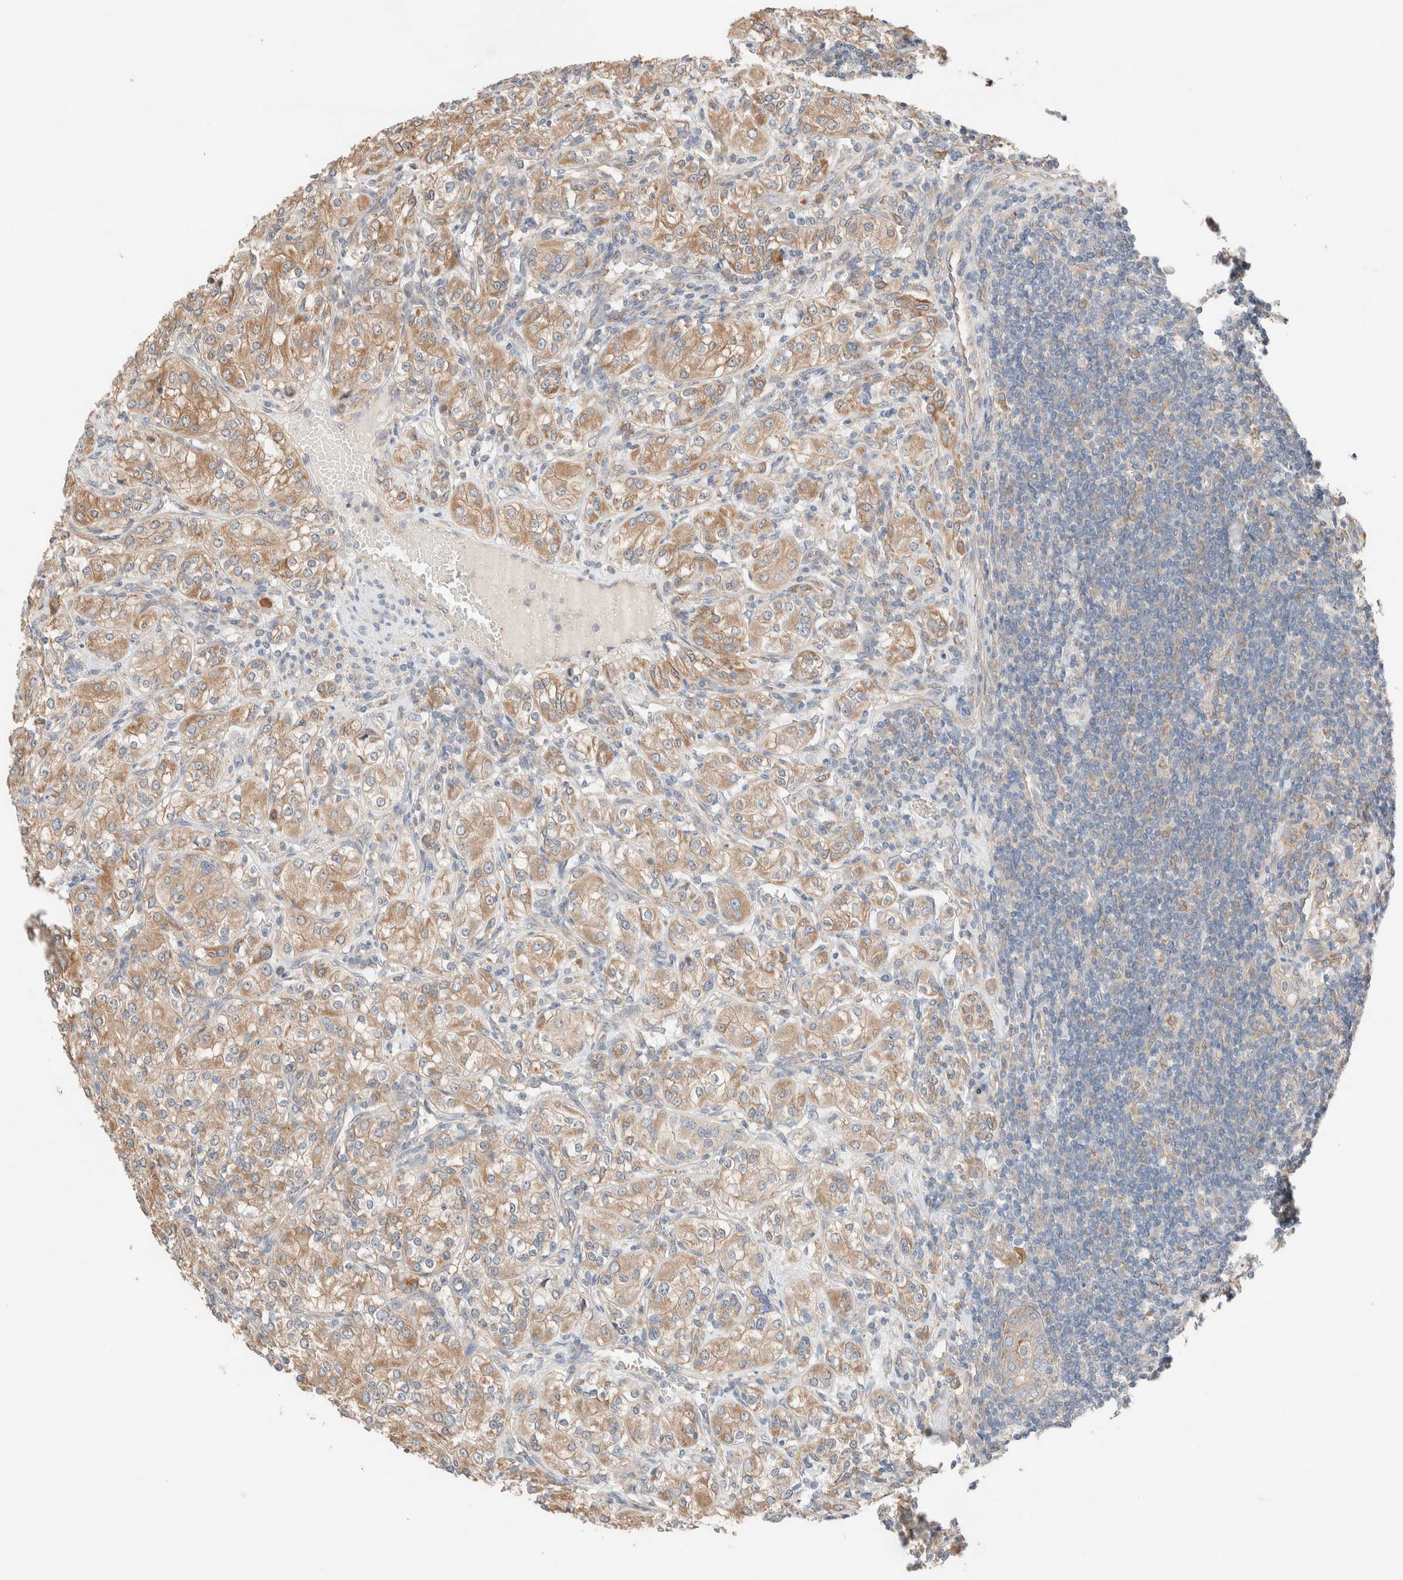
{"staining": {"intensity": "weak", "quantity": ">75%", "location": "cytoplasmic/membranous"}, "tissue": "renal cancer", "cell_type": "Tumor cells", "image_type": "cancer", "snomed": [{"axis": "morphology", "description": "Adenocarcinoma, NOS"}, {"axis": "topography", "description": "Kidney"}], "caption": "Protein expression analysis of human adenocarcinoma (renal) reveals weak cytoplasmic/membranous positivity in approximately >75% of tumor cells. Nuclei are stained in blue.", "gene": "PCM1", "patient": {"sex": "male", "age": 77}}